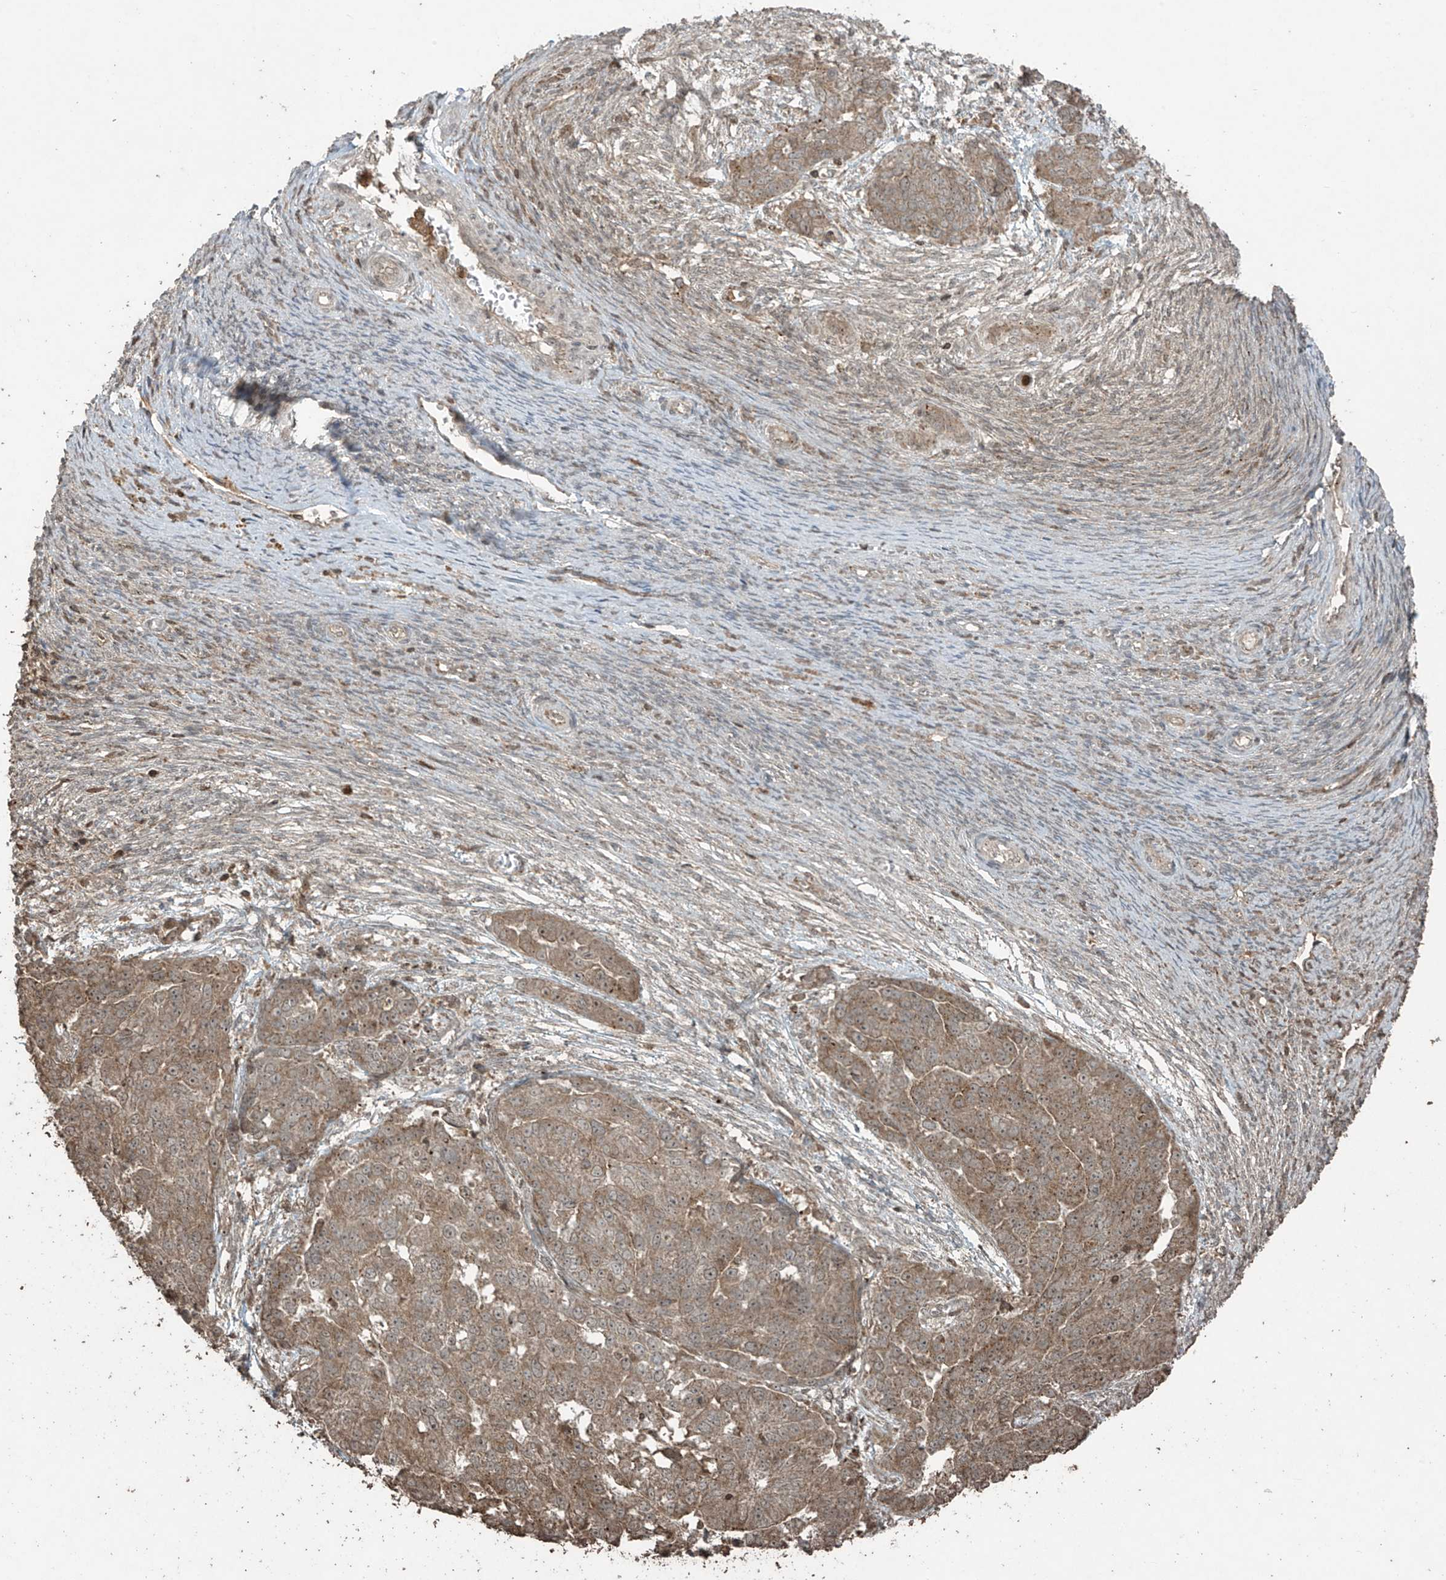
{"staining": {"intensity": "moderate", "quantity": ">75%", "location": "cytoplasmic/membranous"}, "tissue": "ovarian cancer", "cell_type": "Tumor cells", "image_type": "cancer", "snomed": [{"axis": "morphology", "description": "Cystadenocarcinoma, serous, NOS"}, {"axis": "topography", "description": "Ovary"}], "caption": "Protein expression analysis of ovarian cancer exhibits moderate cytoplasmic/membranous positivity in about >75% of tumor cells. The staining was performed using DAB (3,3'-diaminobenzidine), with brown indicating positive protein expression. Nuclei are stained blue with hematoxylin.", "gene": "PGPEP1", "patient": {"sex": "female", "age": 44}}